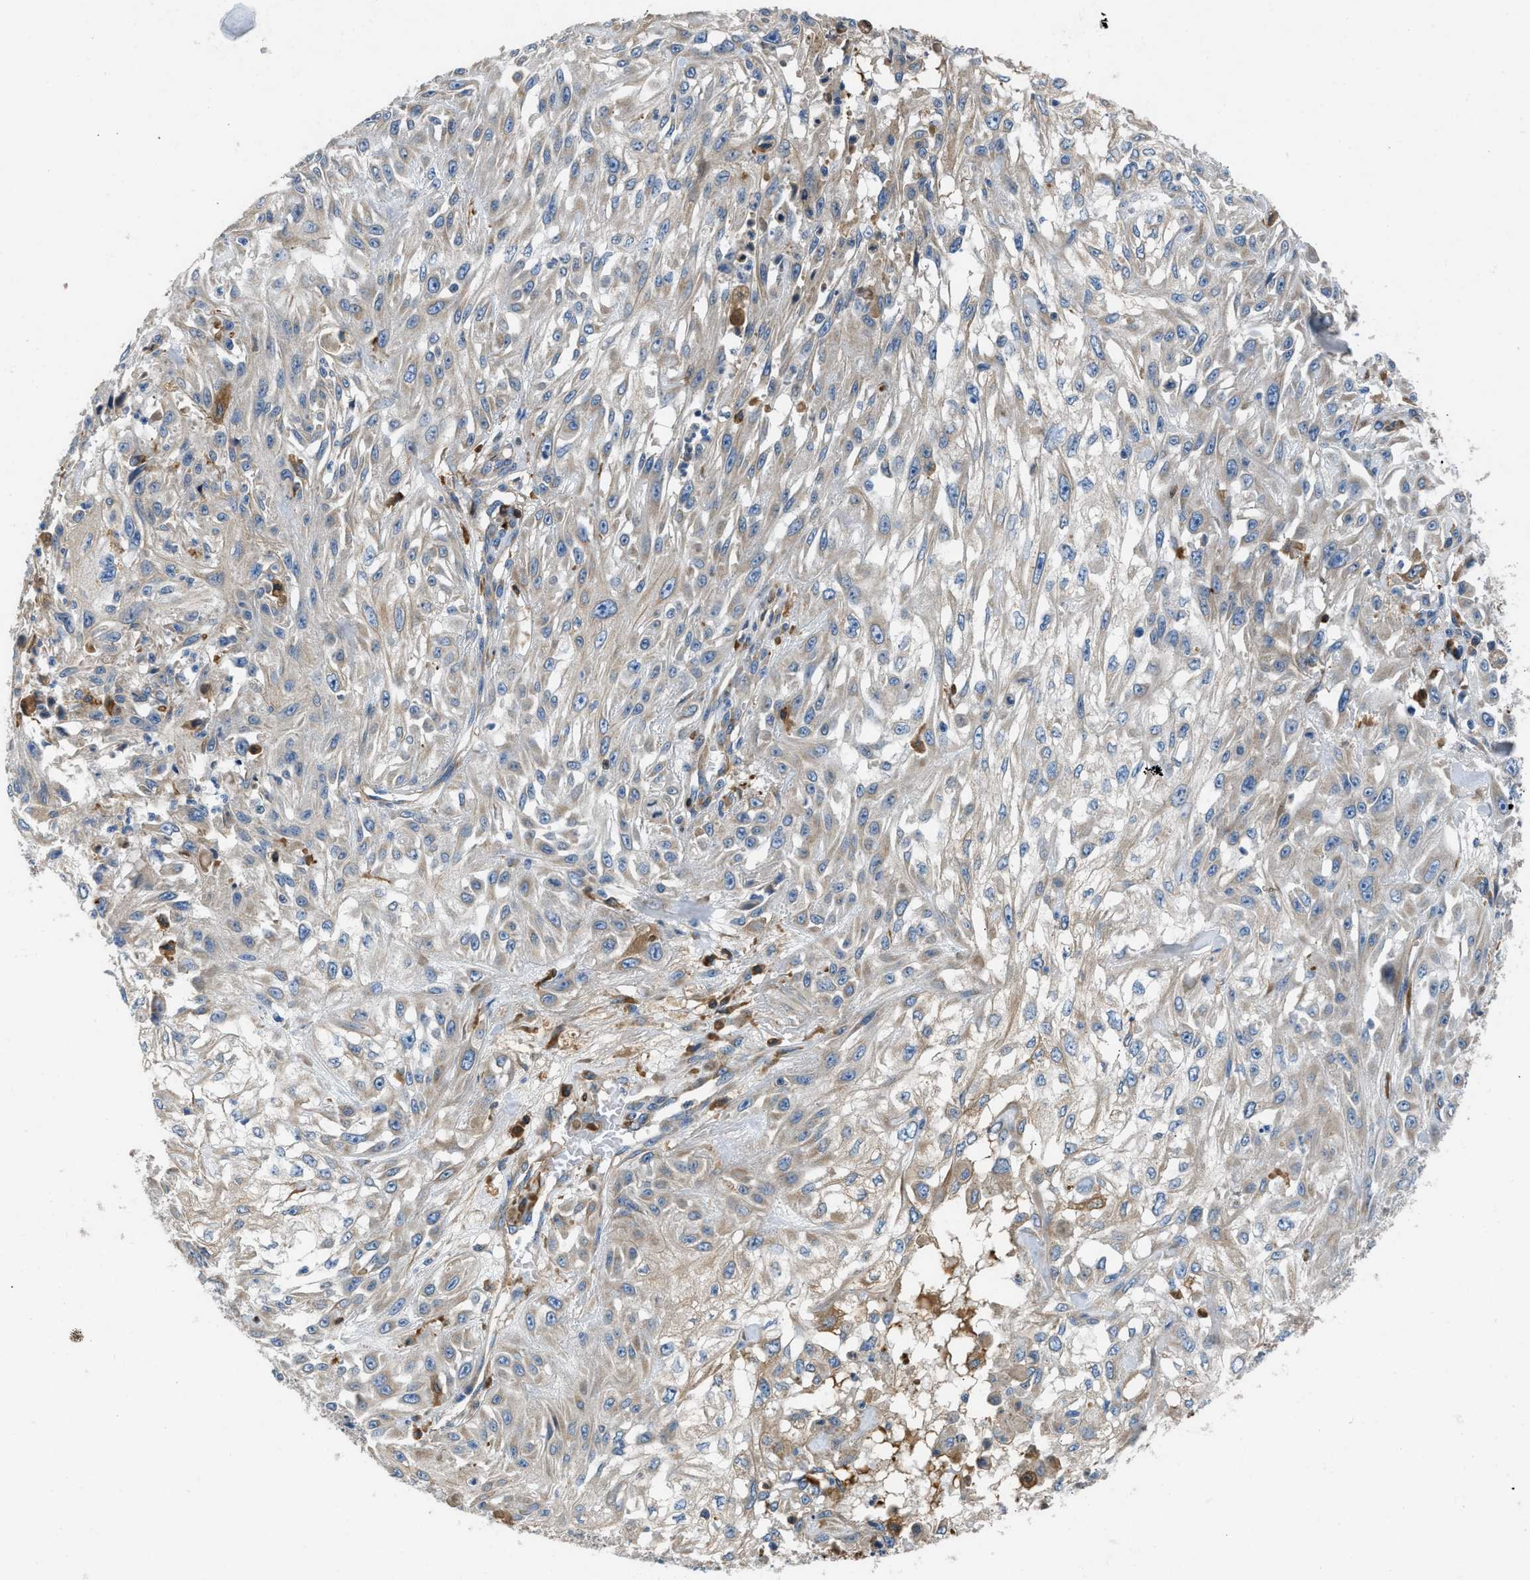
{"staining": {"intensity": "weak", "quantity": ">75%", "location": "cytoplasmic/membranous"}, "tissue": "skin cancer", "cell_type": "Tumor cells", "image_type": "cancer", "snomed": [{"axis": "morphology", "description": "Squamous cell carcinoma, NOS"}, {"axis": "morphology", "description": "Squamous cell carcinoma, metastatic, NOS"}, {"axis": "topography", "description": "Skin"}, {"axis": "topography", "description": "Lymph node"}], "caption": "Protein expression analysis of human skin metastatic squamous cell carcinoma reveals weak cytoplasmic/membranous positivity in approximately >75% of tumor cells.", "gene": "GGCX", "patient": {"sex": "male", "age": 75}}